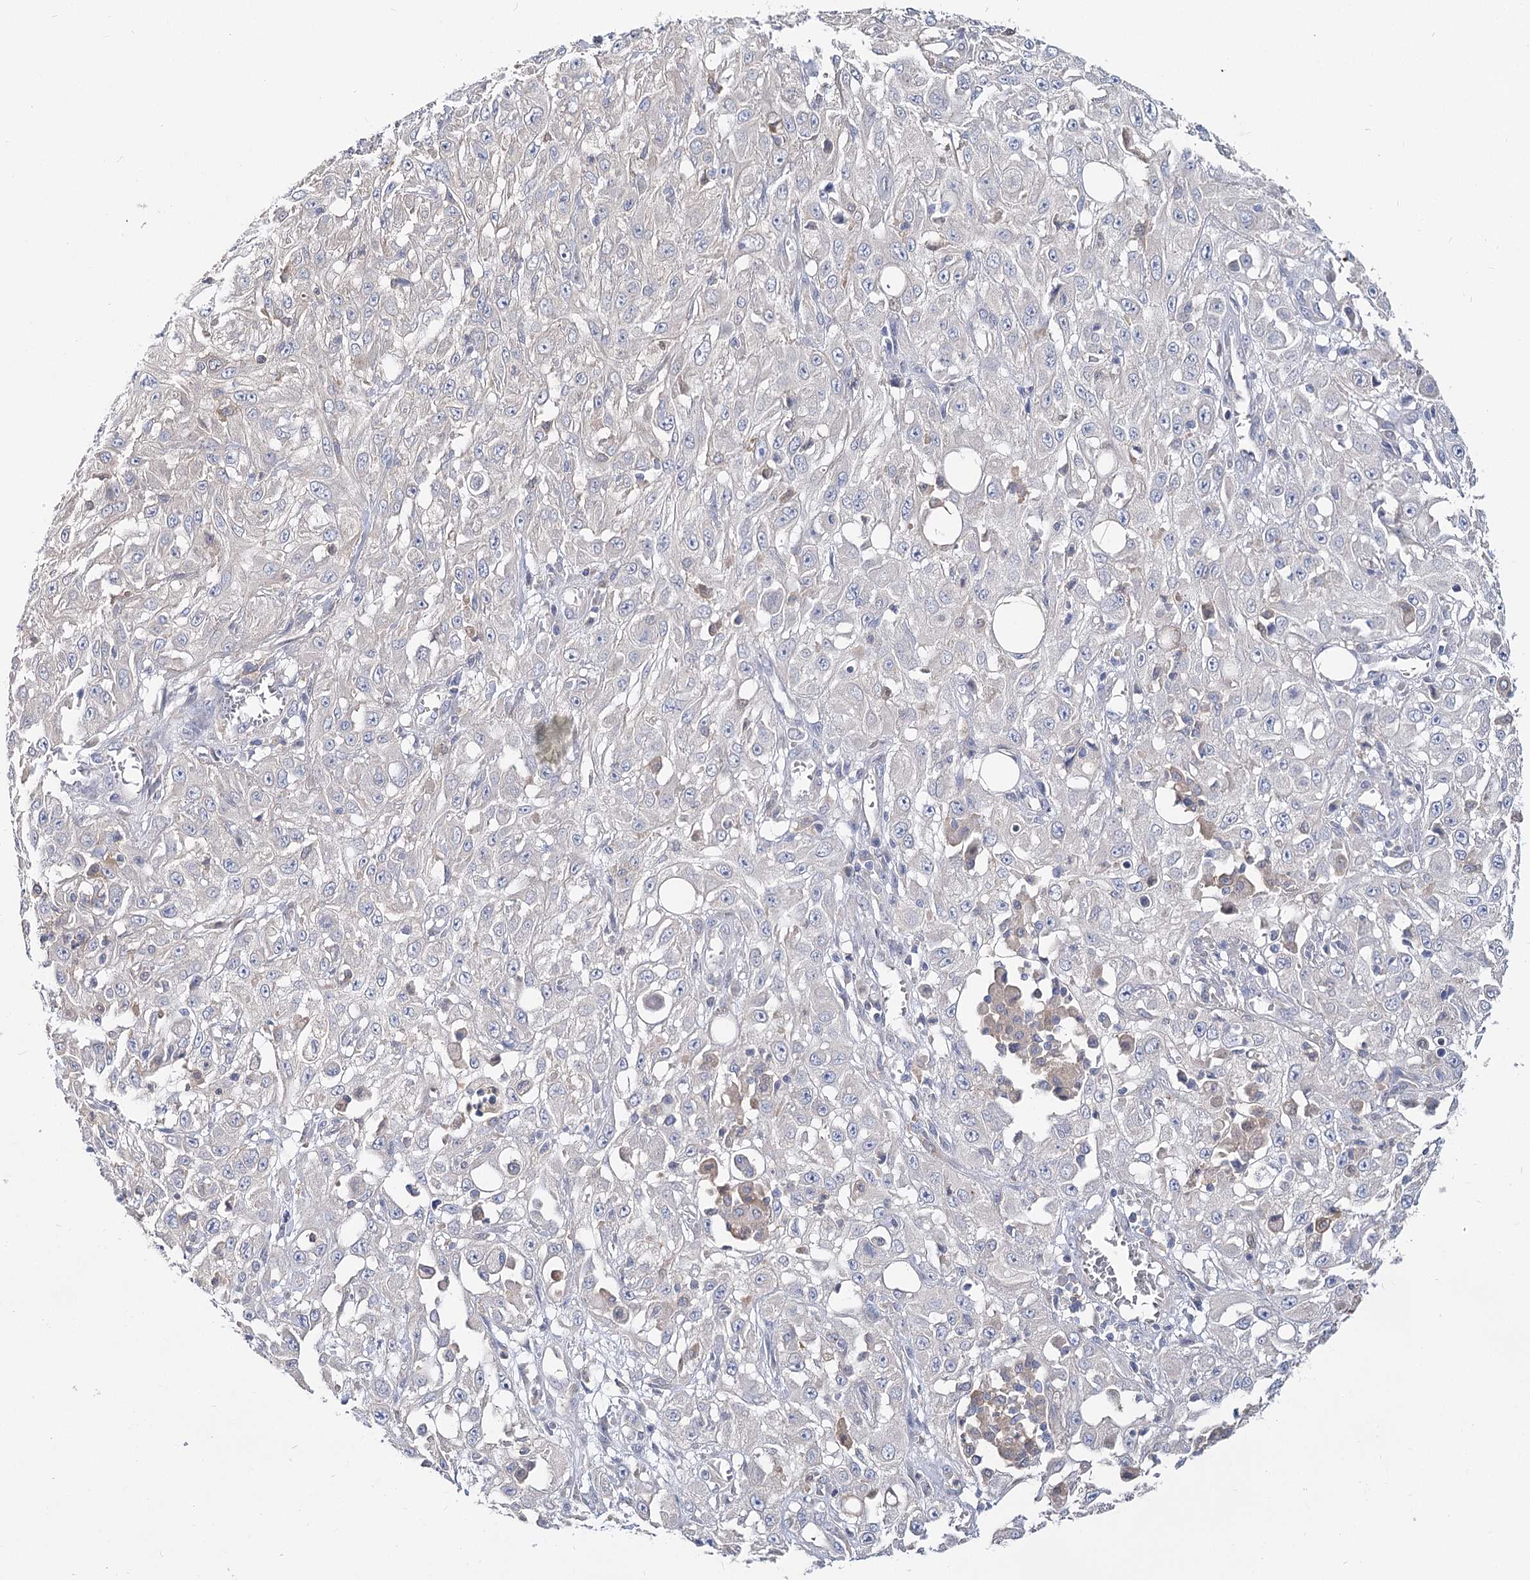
{"staining": {"intensity": "negative", "quantity": "none", "location": "none"}, "tissue": "skin cancer", "cell_type": "Tumor cells", "image_type": "cancer", "snomed": [{"axis": "morphology", "description": "Squamous cell carcinoma, NOS"}, {"axis": "morphology", "description": "Squamous cell carcinoma, metastatic, NOS"}, {"axis": "topography", "description": "Skin"}, {"axis": "topography", "description": "Lymph node"}], "caption": "Tumor cells are negative for brown protein staining in skin cancer (squamous cell carcinoma).", "gene": "UGP2", "patient": {"sex": "male", "age": 75}}